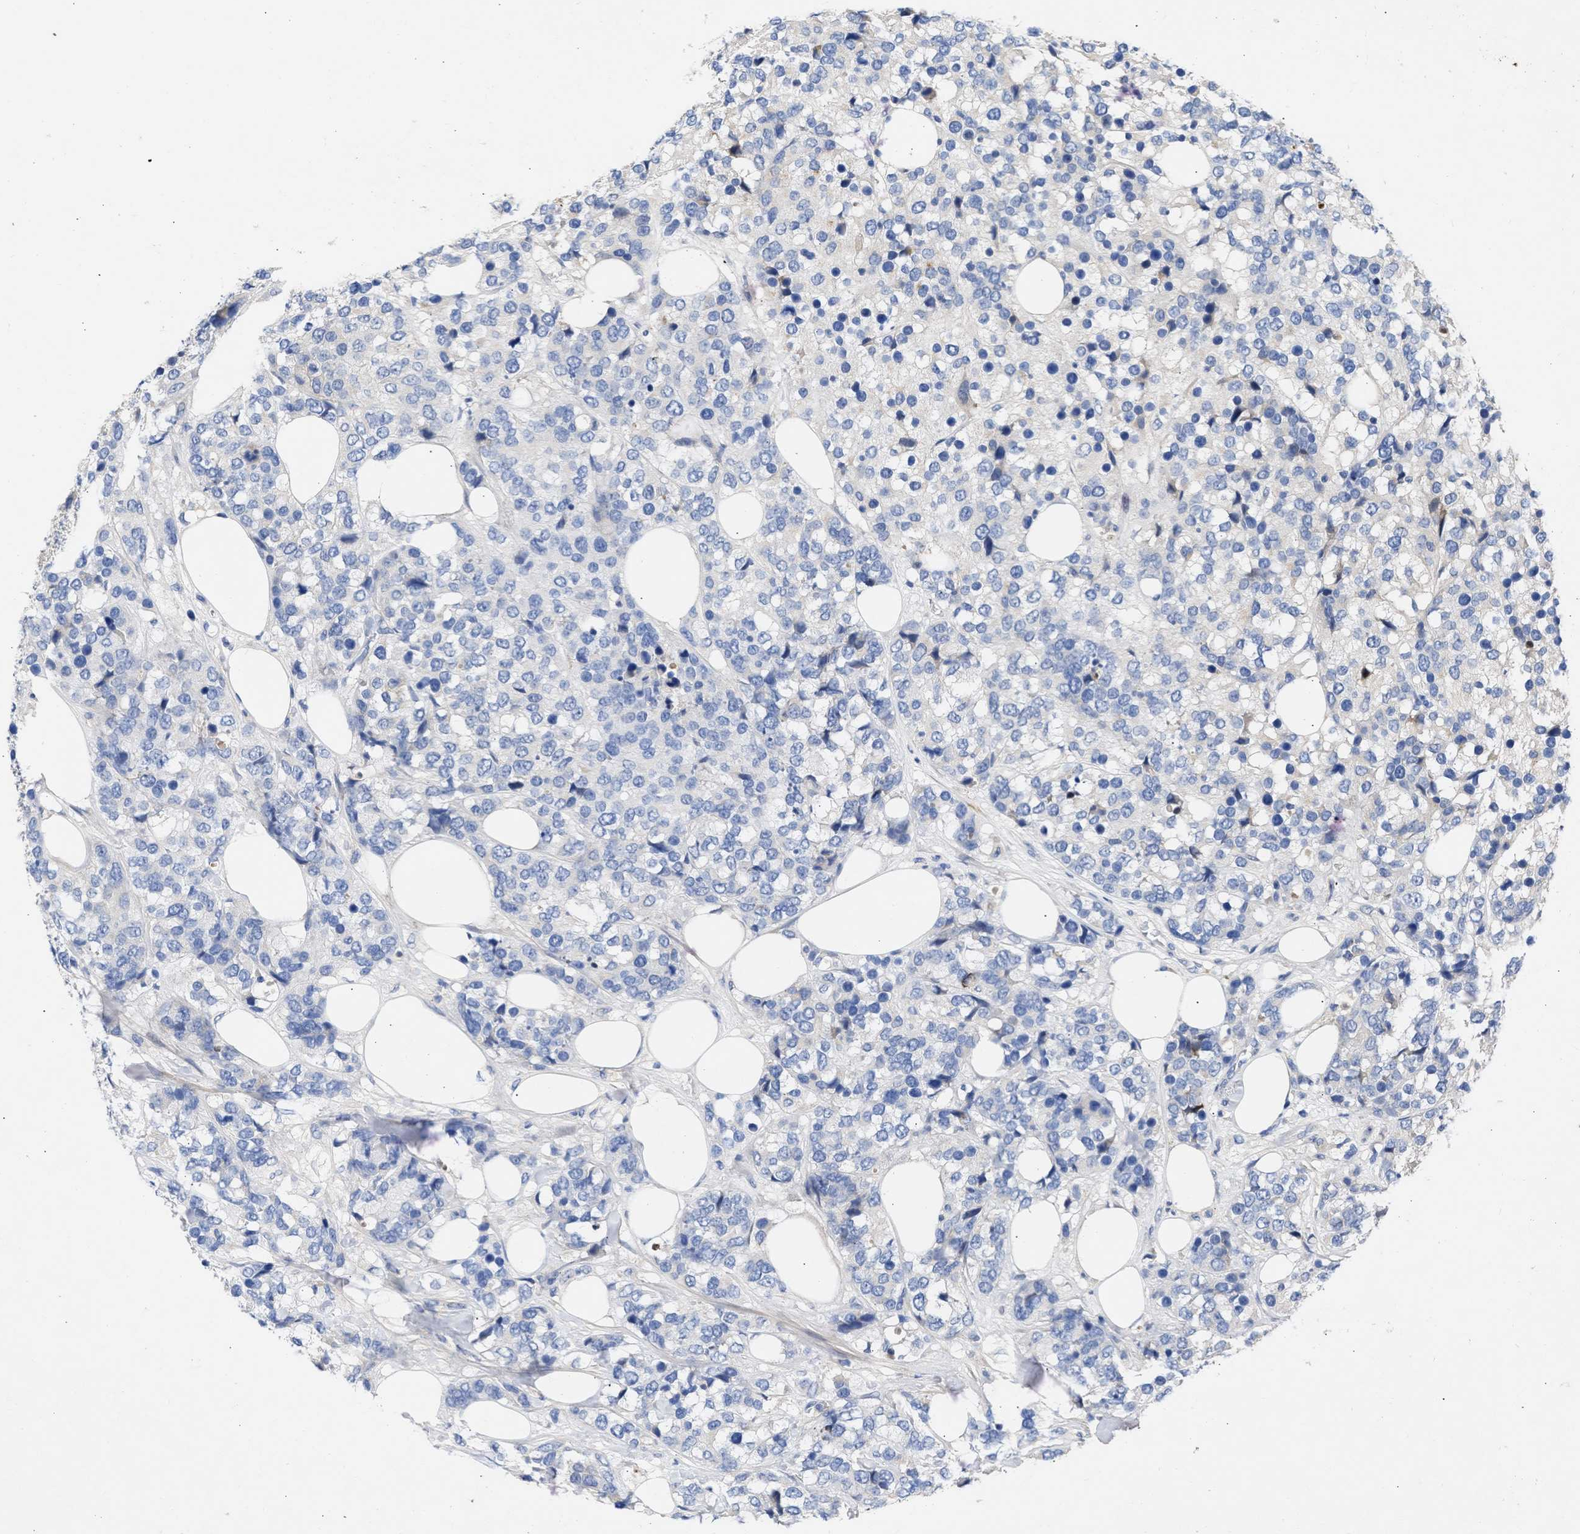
{"staining": {"intensity": "negative", "quantity": "none", "location": "none"}, "tissue": "breast cancer", "cell_type": "Tumor cells", "image_type": "cancer", "snomed": [{"axis": "morphology", "description": "Lobular carcinoma"}, {"axis": "topography", "description": "Breast"}], "caption": "Tumor cells are negative for brown protein staining in breast cancer (lobular carcinoma).", "gene": "ARHGEF4", "patient": {"sex": "female", "age": 59}}